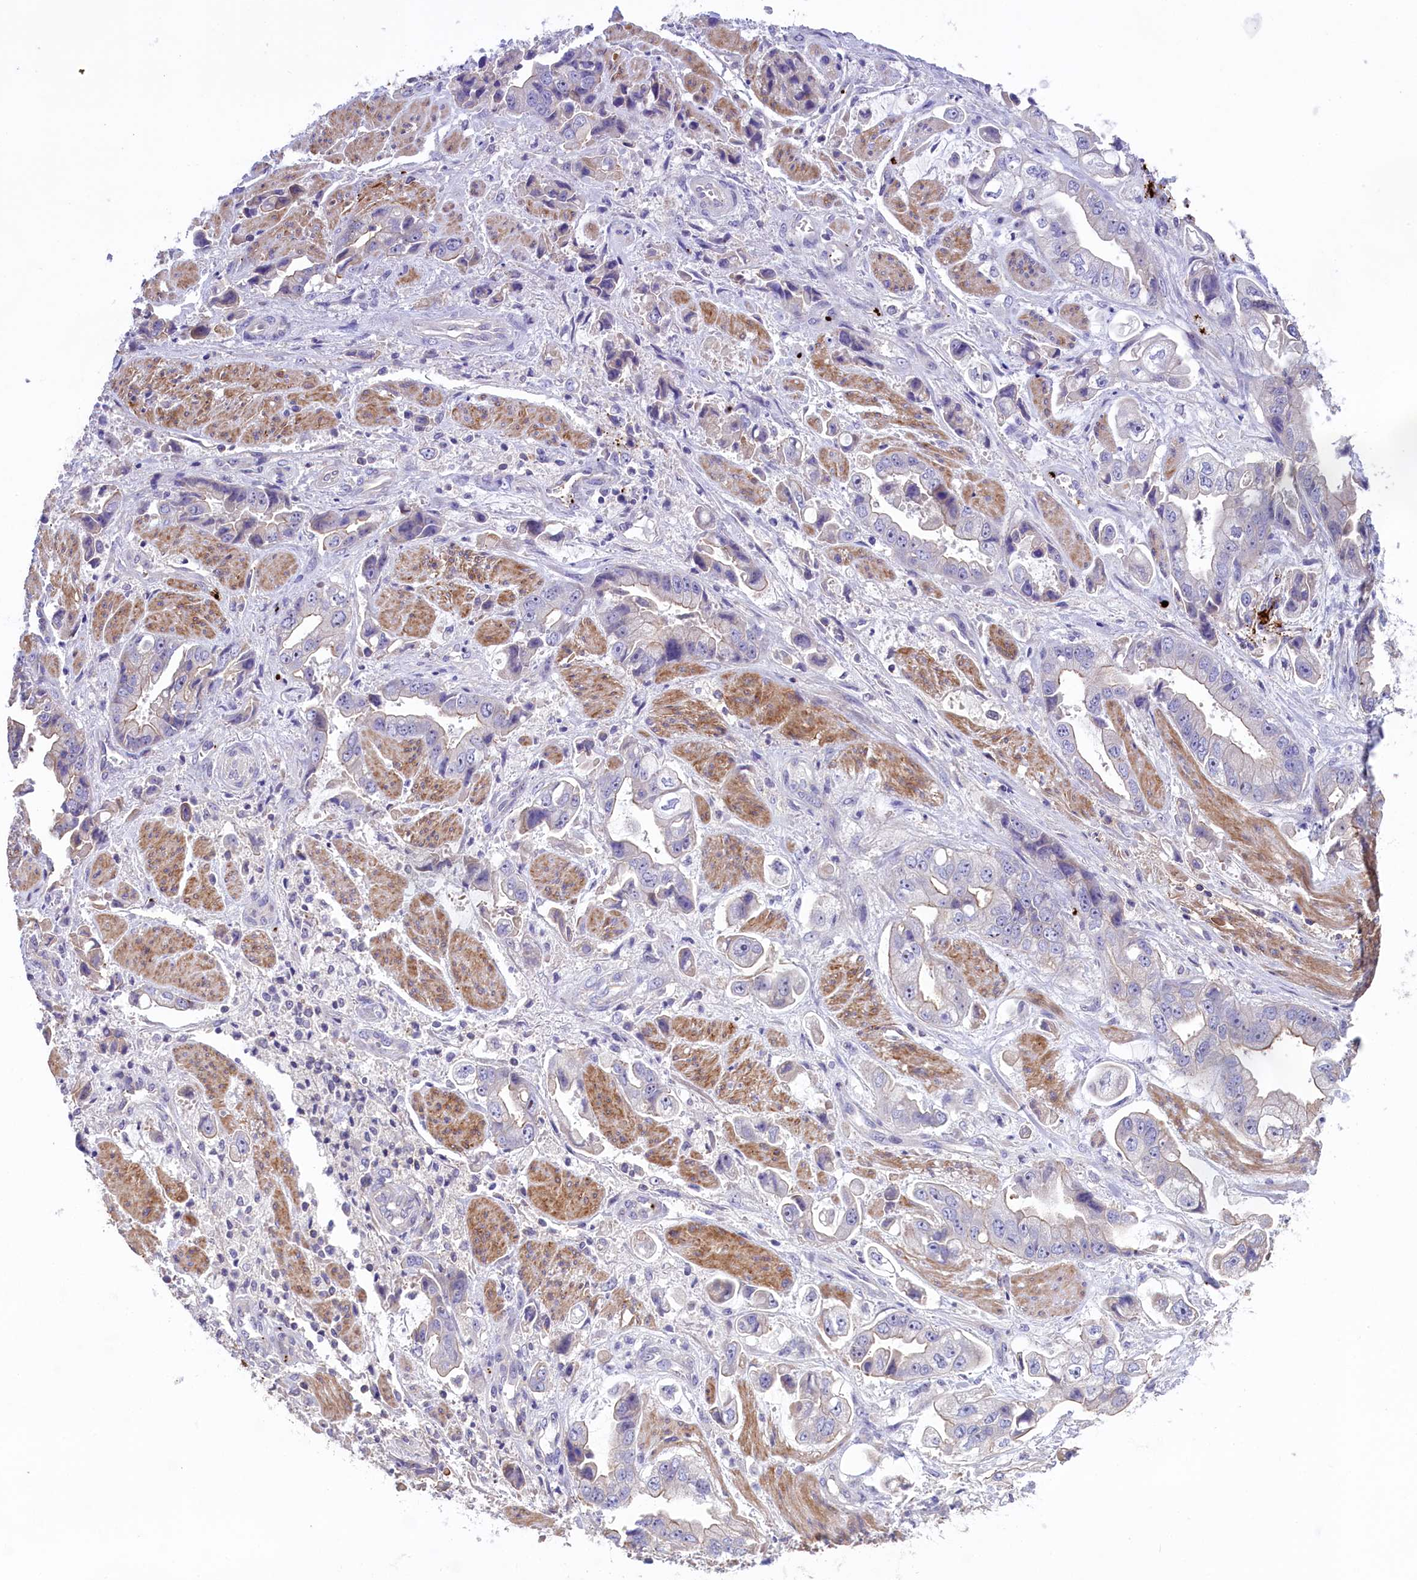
{"staining": {"intensity": "weak", "quantity": "<25%", "location": "cytoplasmic/membranous"}, "tissue": "stomach cancer", "cell_type": "Tumor cells", "image_type": "cancer", "snomed": [{"axis": "morphology", "description": "Adenocarcinoma, NOS"}, {"axis": "topography", "description": "Stomach"}], "caption": "DAB (3,3'-diaminobenzidine) immunohistochemical staining of adenocarcinoma (stomach) reveals no significant positivity in tumor cells. The staining was performed using DAB (3,3'-diaminobenzidine) to visualize the protein expression in brown, while the nuclei were stained in blue with hematoxylin (Magnification: 20x).", "gene": "HEATR3", "patient": {"sex": "male", "age": 62}}